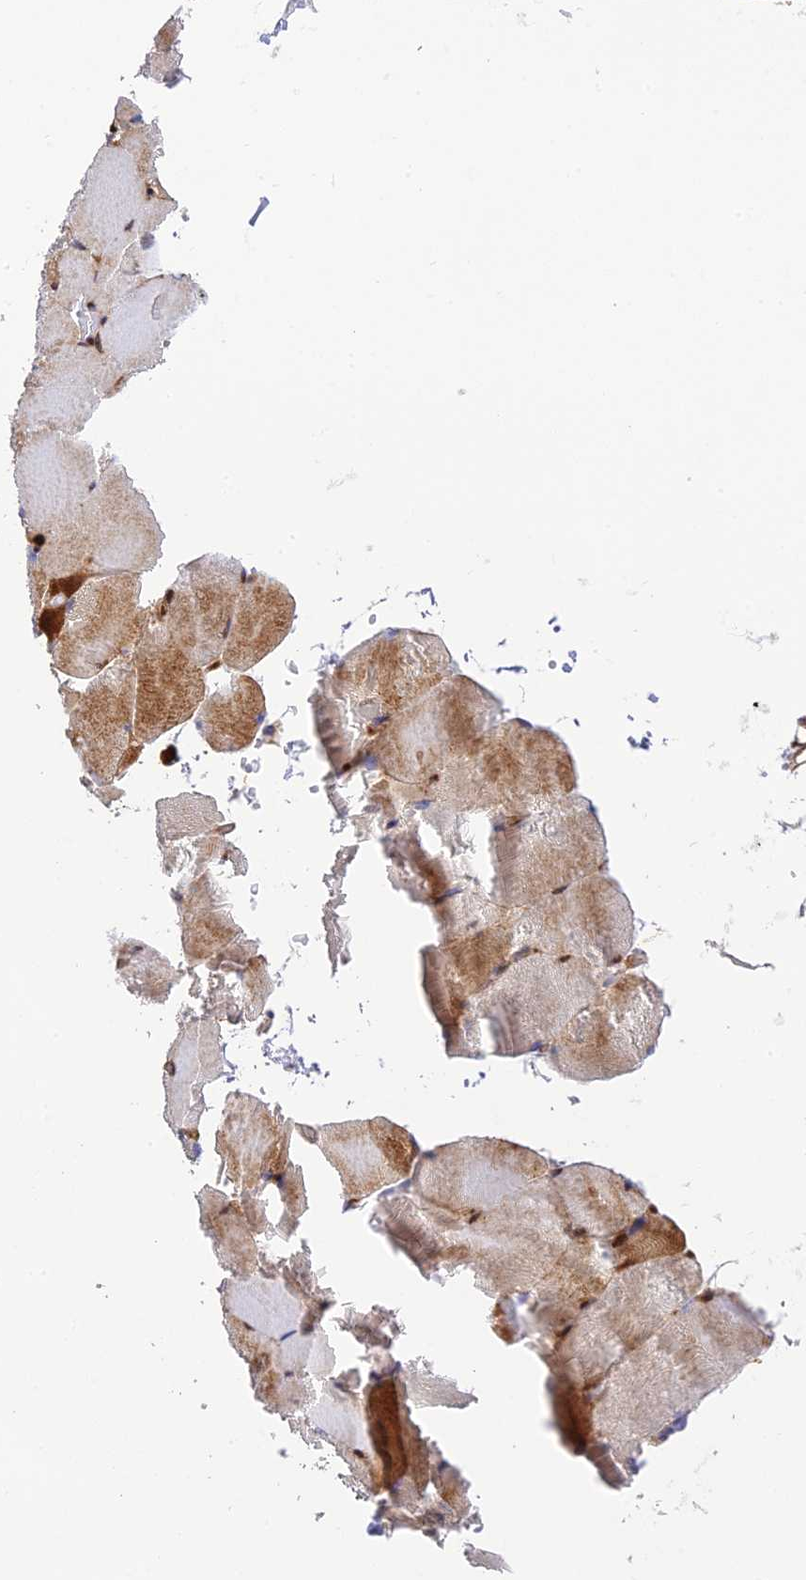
{"staining": {"intensity": "moderate", "quantity": "25%-75%", "location": "cytoplasmic/membranous"}, "tissue": "skeletal muscle", "cell_type": "Myocytes", "image_type": "normal", "snomed": [{"axis": "morphology", "description": "Normal tissue, NOS"}, {"axis": "topography", "description": "Skeletal muscle"}, {"axis": "topography", "description": "Parathyroid gland"}], "caption": "Skeletal muscle stained for a protein (brown) displays moderate cytoplasmic/membranous positive staining in approximately 25%-75% of myocytes.", "gene": "CPSF4L", "patient": {"sex": "female", "age": 37}}